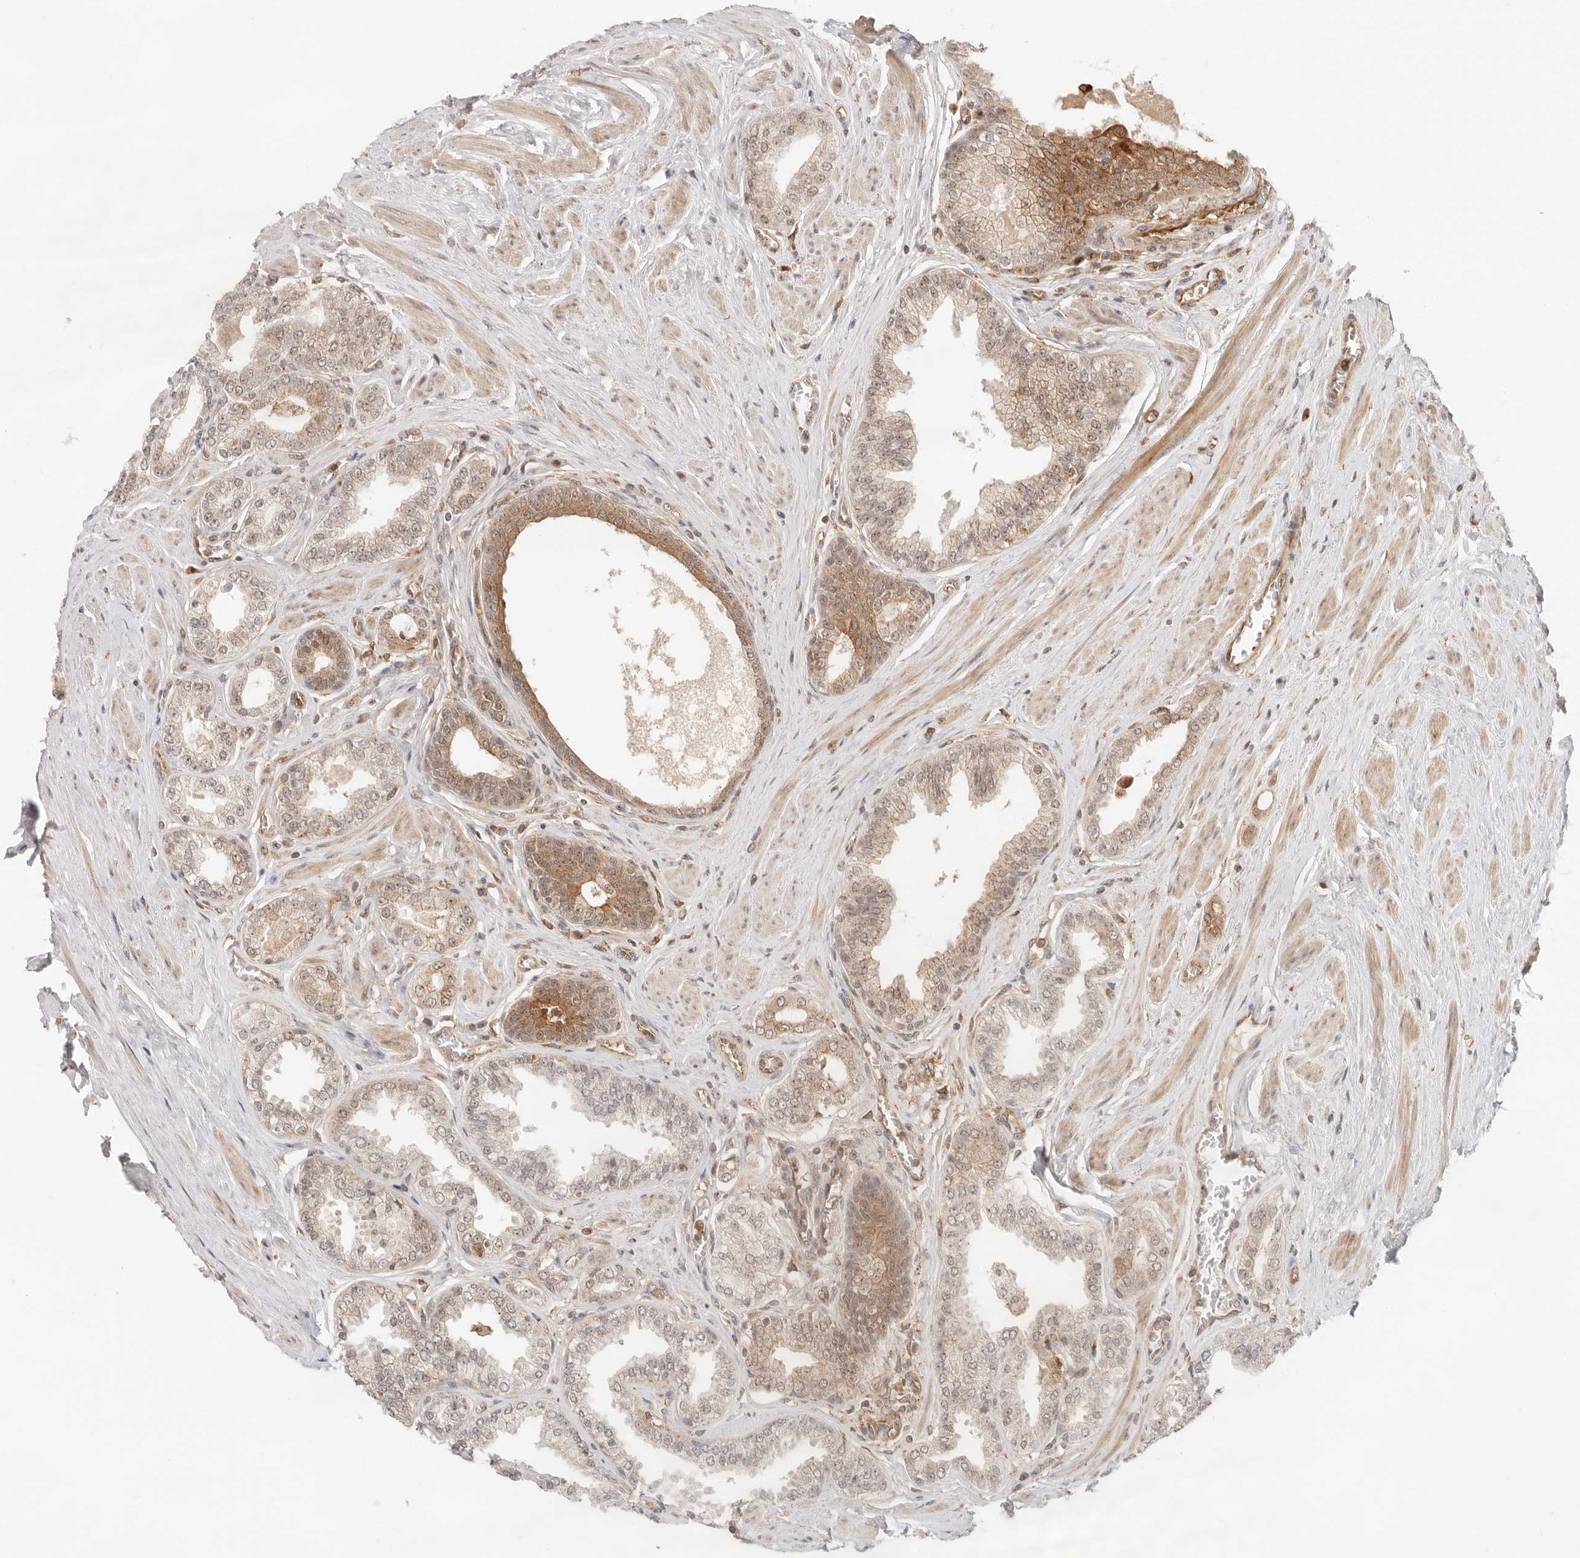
{"staining": {"intensity": "moderate", "quantity": ">75%", "location": "cytoplasmic/membranous,nuclear"}, "tissue": "prostate cancer", "cell_type": "Tumor cells", "image_type": "cancer", "snomed": [{"axis": "morphology", "description": "Adenocarcinoma, Low grade"}, {"axis": "topography", "description": "Prostate"}], "caption": "Prostate cancer stained for a protein exhibits moderate cytoplasmic/membranous and nuclear positivity in tumor cells.", "gene": "HEXD", "patient": {"sex": "male", "age": 63}}